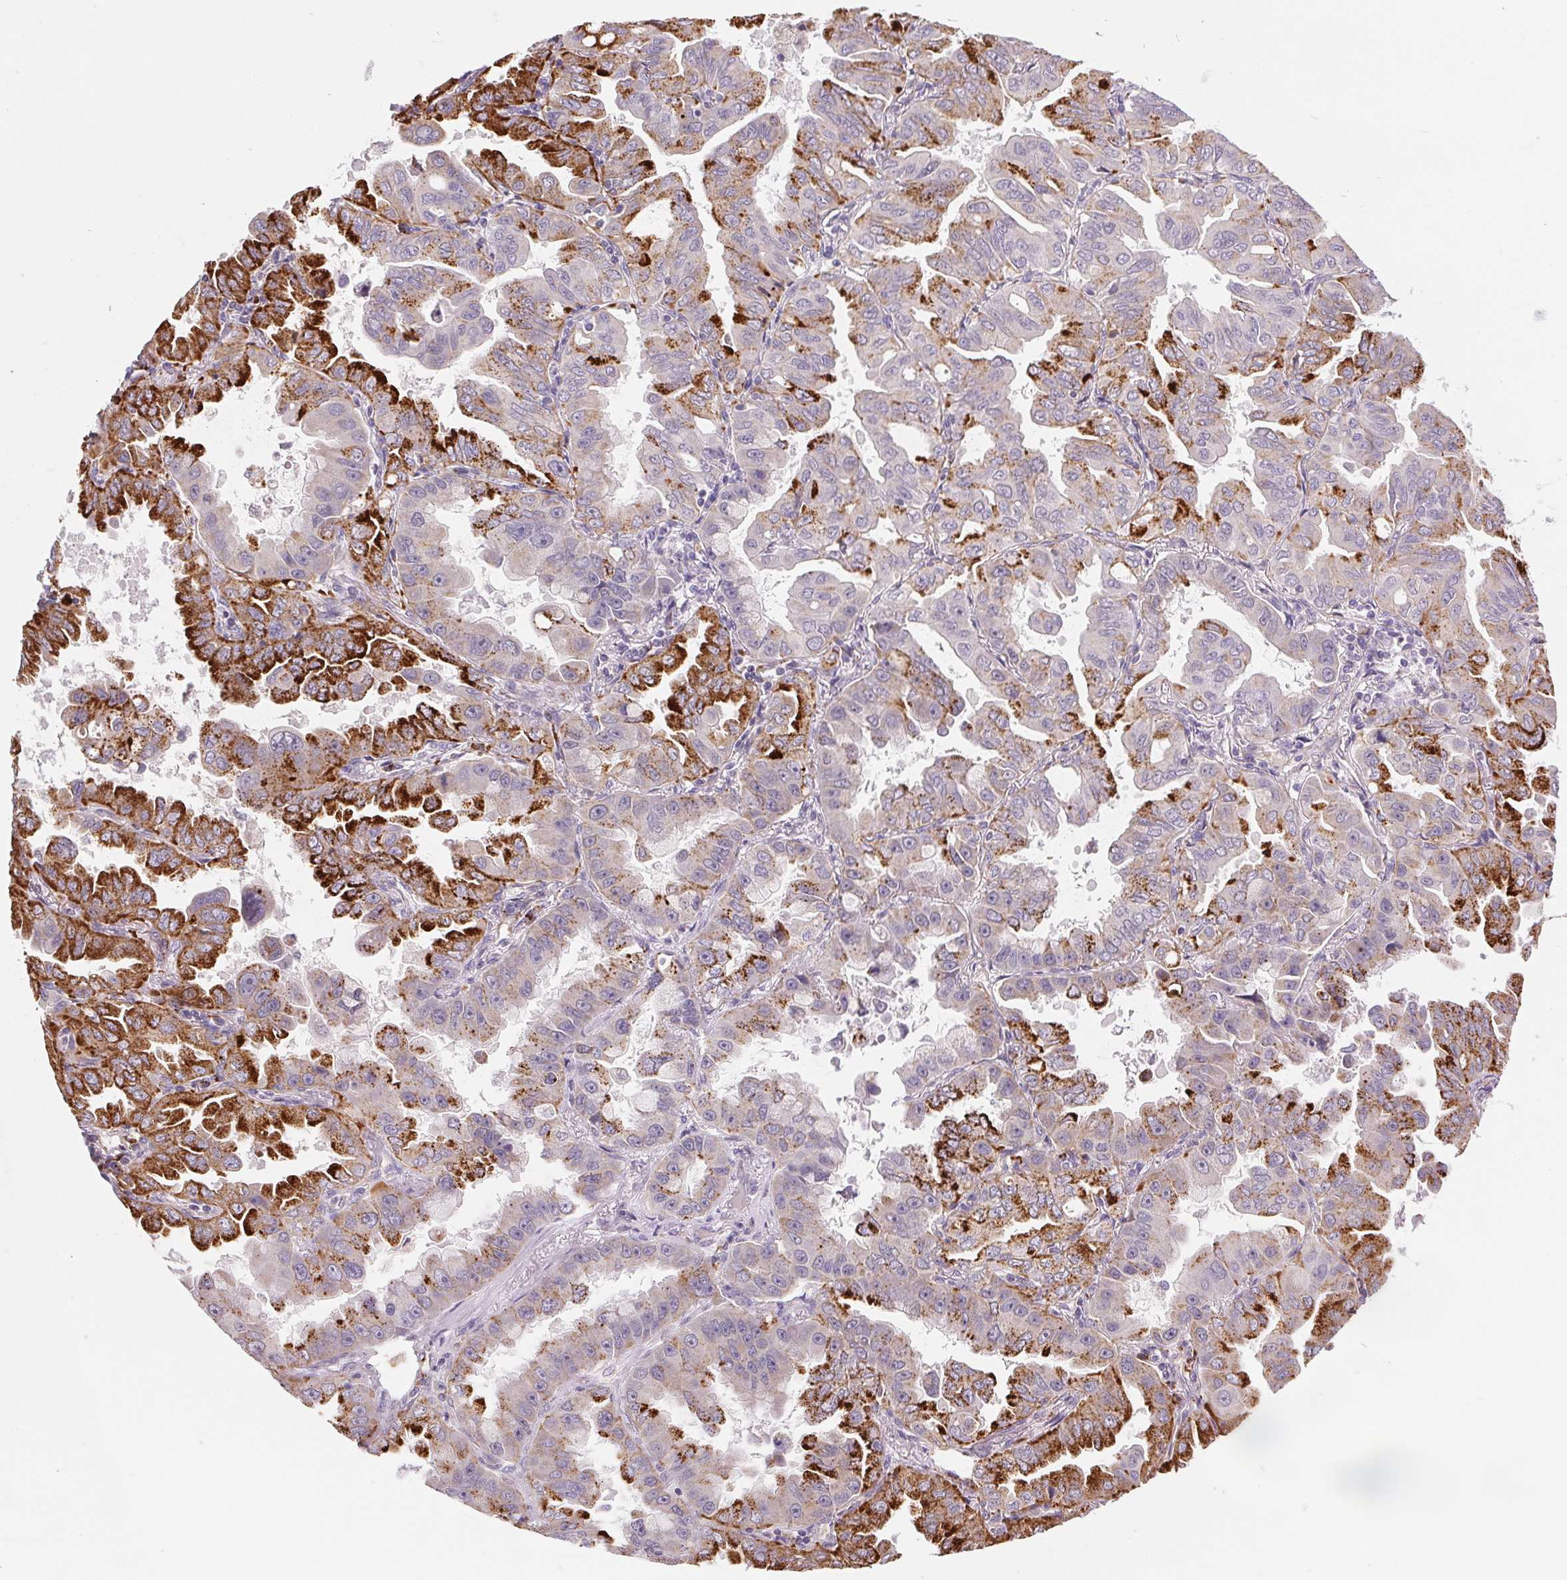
{"staining": {"intensity": "strong", "quantity": "25%-75%", "location": "cytoplasmic/membranous"}, "tissue": "lung cancer", "cell_type": "Tumor cells", "image_type": "cancer", "snomed": [{"axis": "morphology", "description": "Adenocarcinoma, NOS"}, {"axis": "topography", "description": "Lung"}], "caption": "Brown immunohistochemical staining in adenocarcinoma (lung) shows strong cytoplasmic/membranous staining in approximately 25%-75% of tumor cells.", "gene": "SMYD1", "patient": {"sex": "male", "age": 64}}